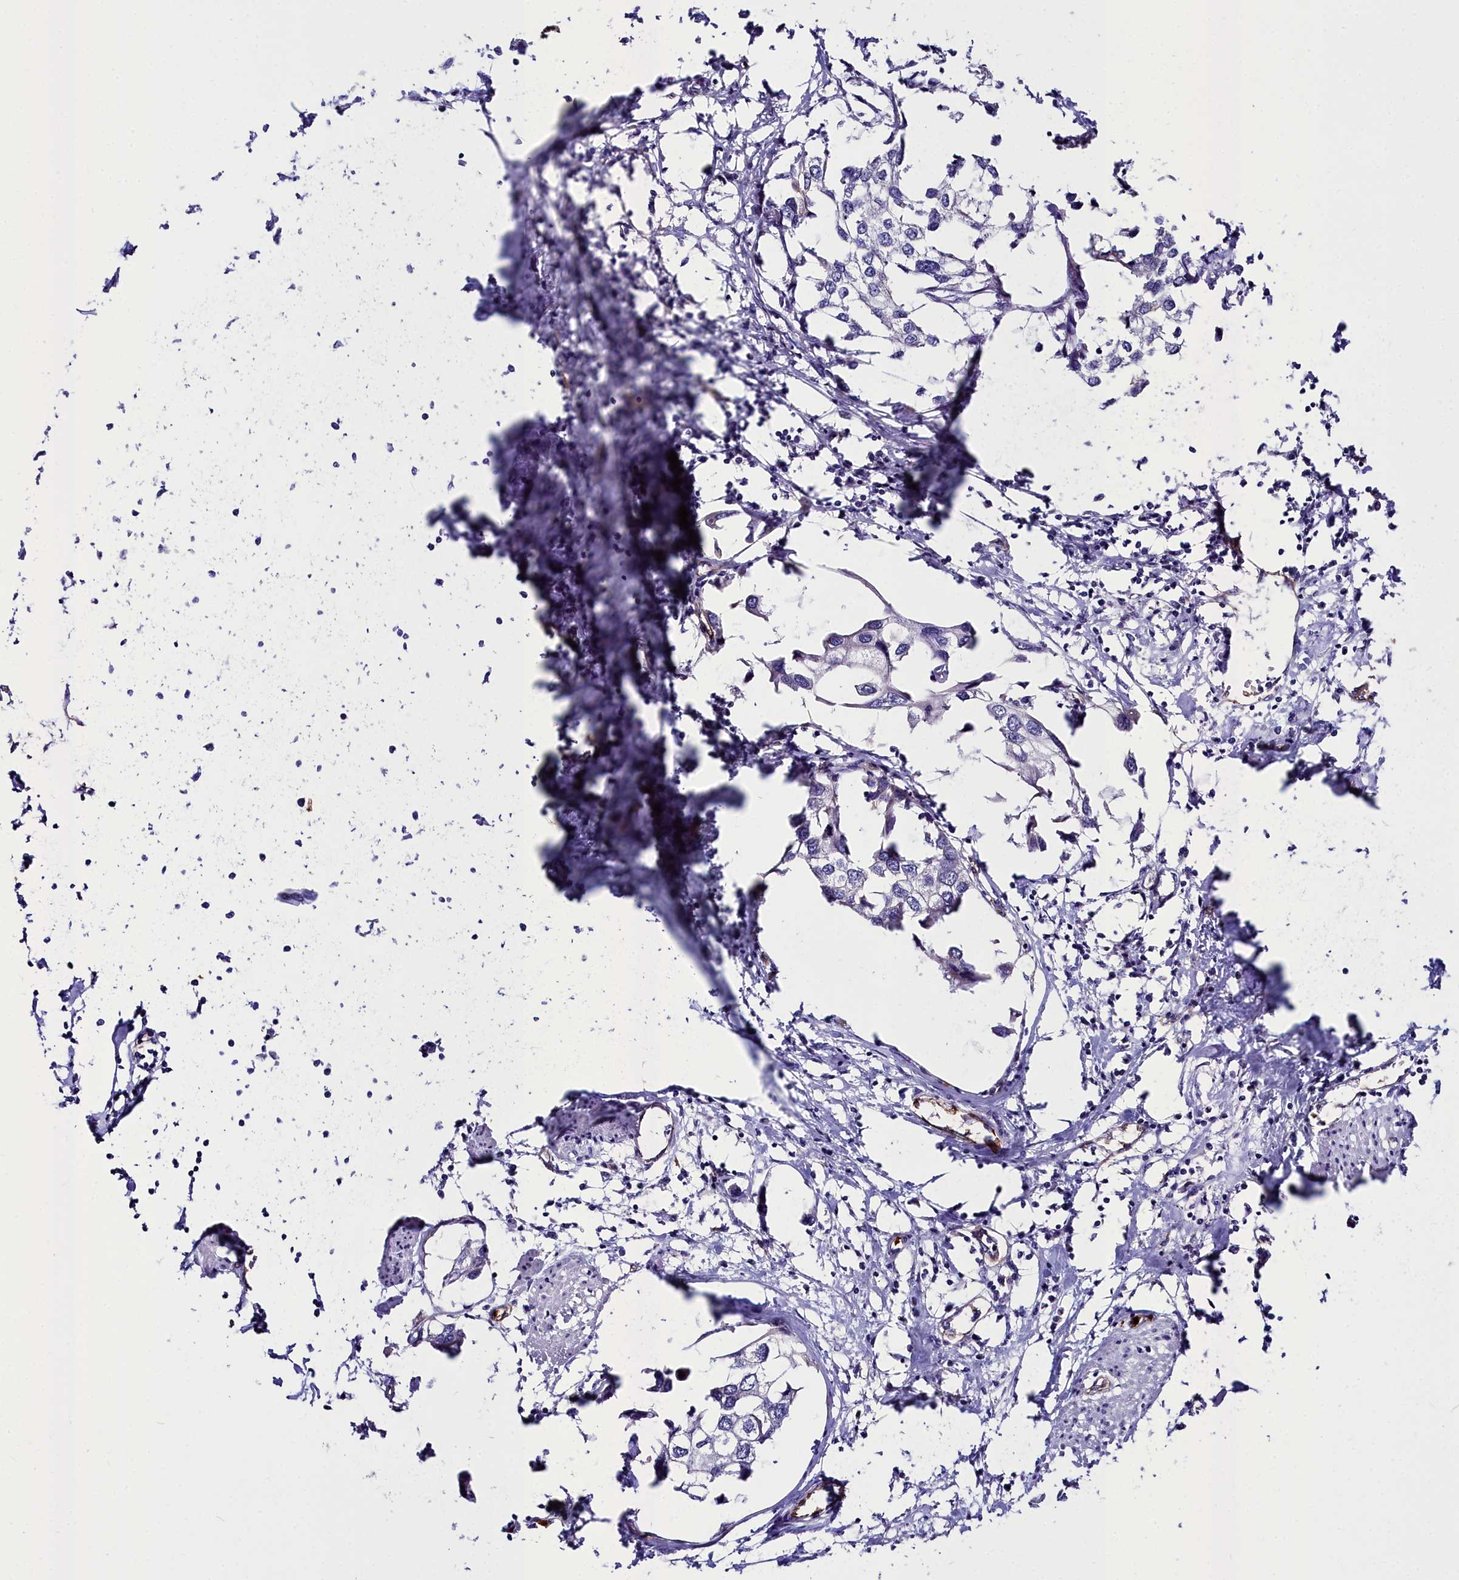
{"staining": {"intensity": "negative", "quantity": "none", "location": "none"}, "tissue": "urothelial cancer", "cell_type": "Tumor cells", "image_type": "cancer", "snomed": [{"axis": "morphology", "description": "Urothelial carcinoma, High grade"}, {"axis": "topography", "description": "Urinary bladder"}], "caption": "This is an immunohistochemistry histopathology image of urothelial carcinoma (high-grade). There is no positivity in tumor cells.", "gene": "CYP4F11", "patient": {"sex": "male", "age": 64}}